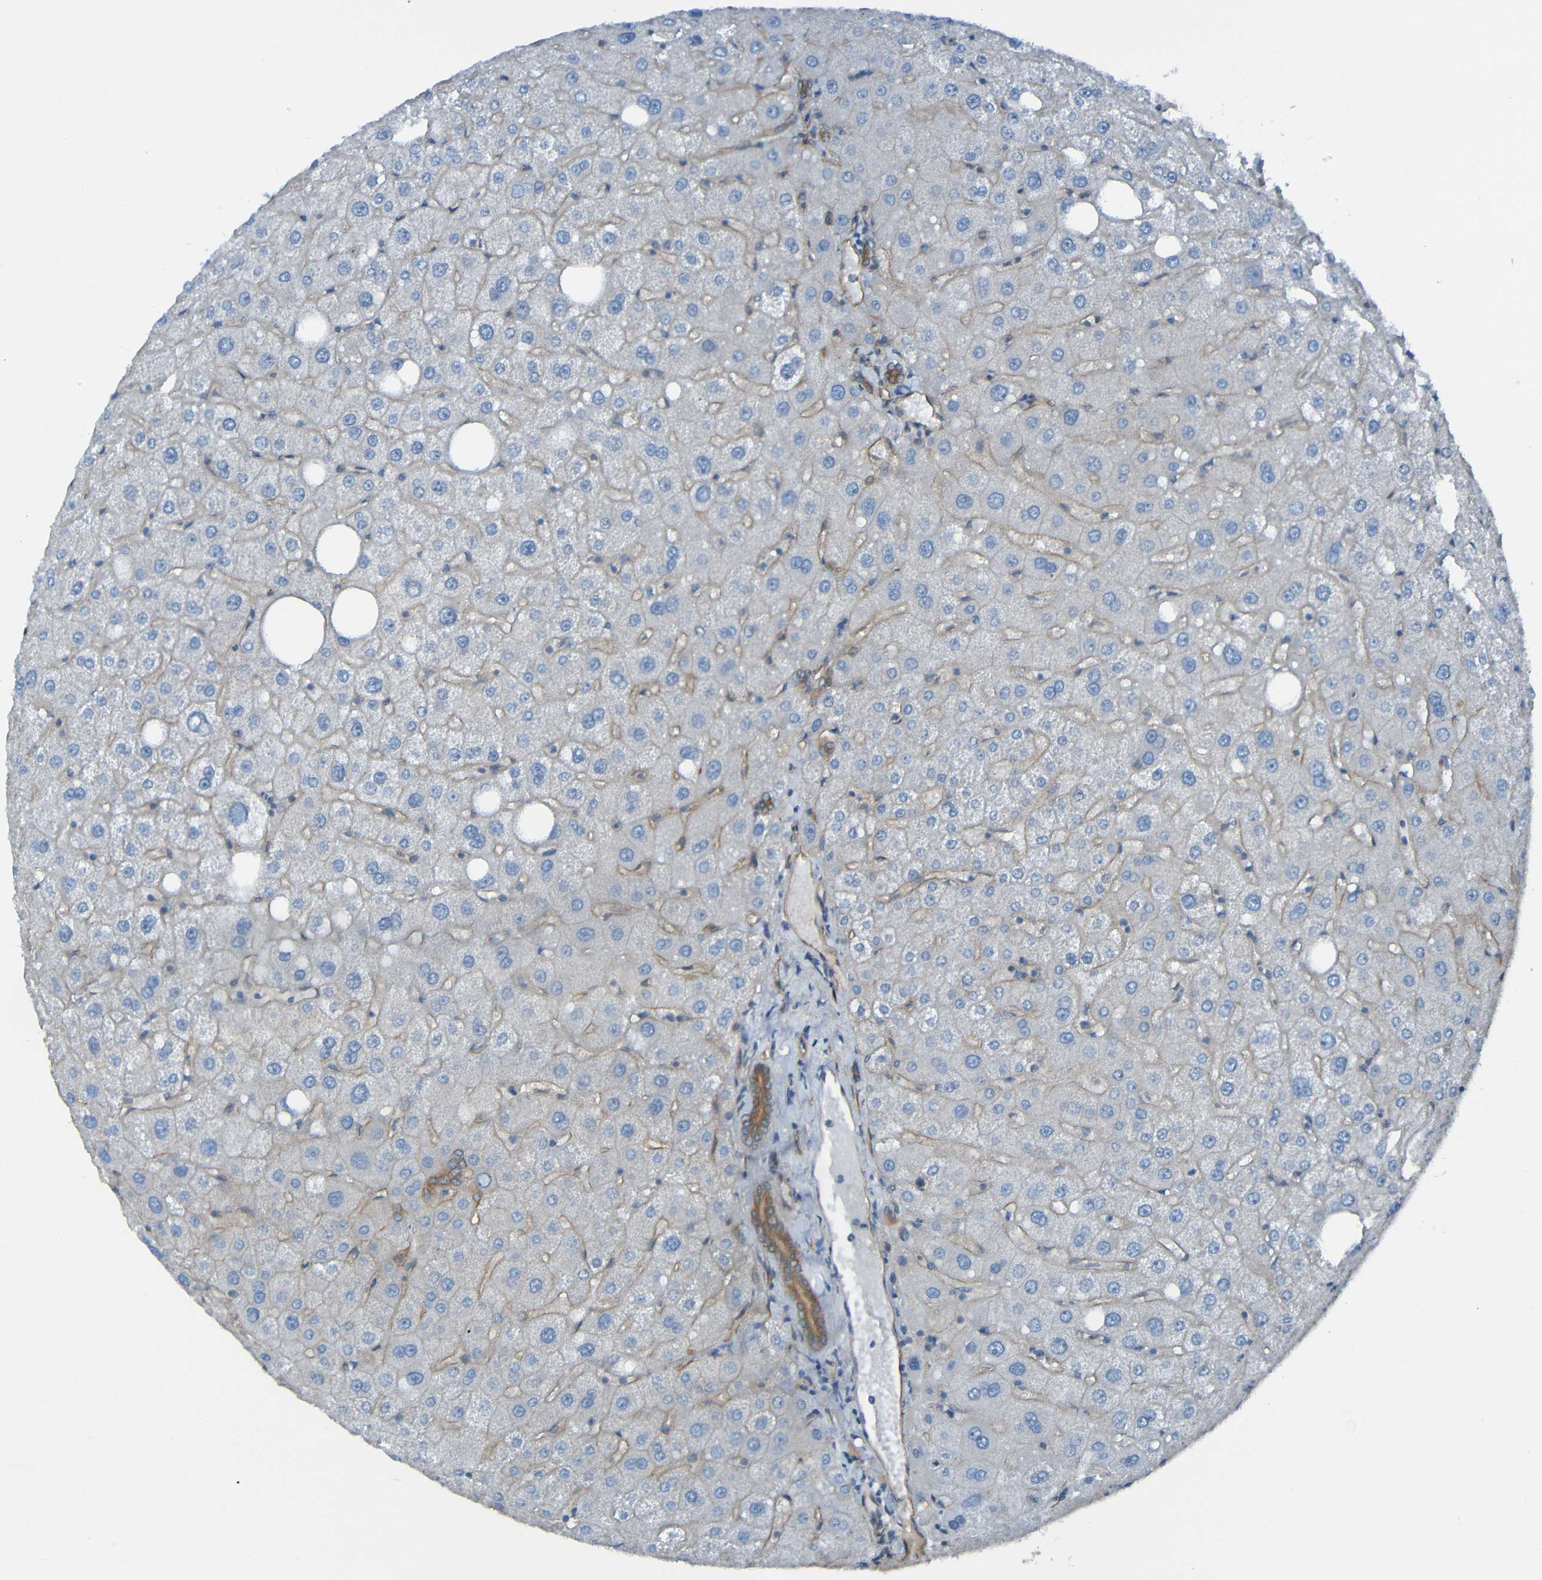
{"staining": {"intensity": "moderate", "quantity": ">75%", "location": "cytoplasmic/membranous"}, "tissue": "liver", "cell_type": "Cholangiocytes", "image_type": "normal", "snomed": [{"axis": "morphology", "description": "Normal tissue, NOS"}, {"axis": "topography", "description": "Liver"}], "caption": "Moderate cytoplasmic/membranous expression for a protein is identified in about >75% of cholangiocytes of normal liver using immunohistochemistry.", "gene": "LGR5", "patient": {"sex": "male", "age": 73}}